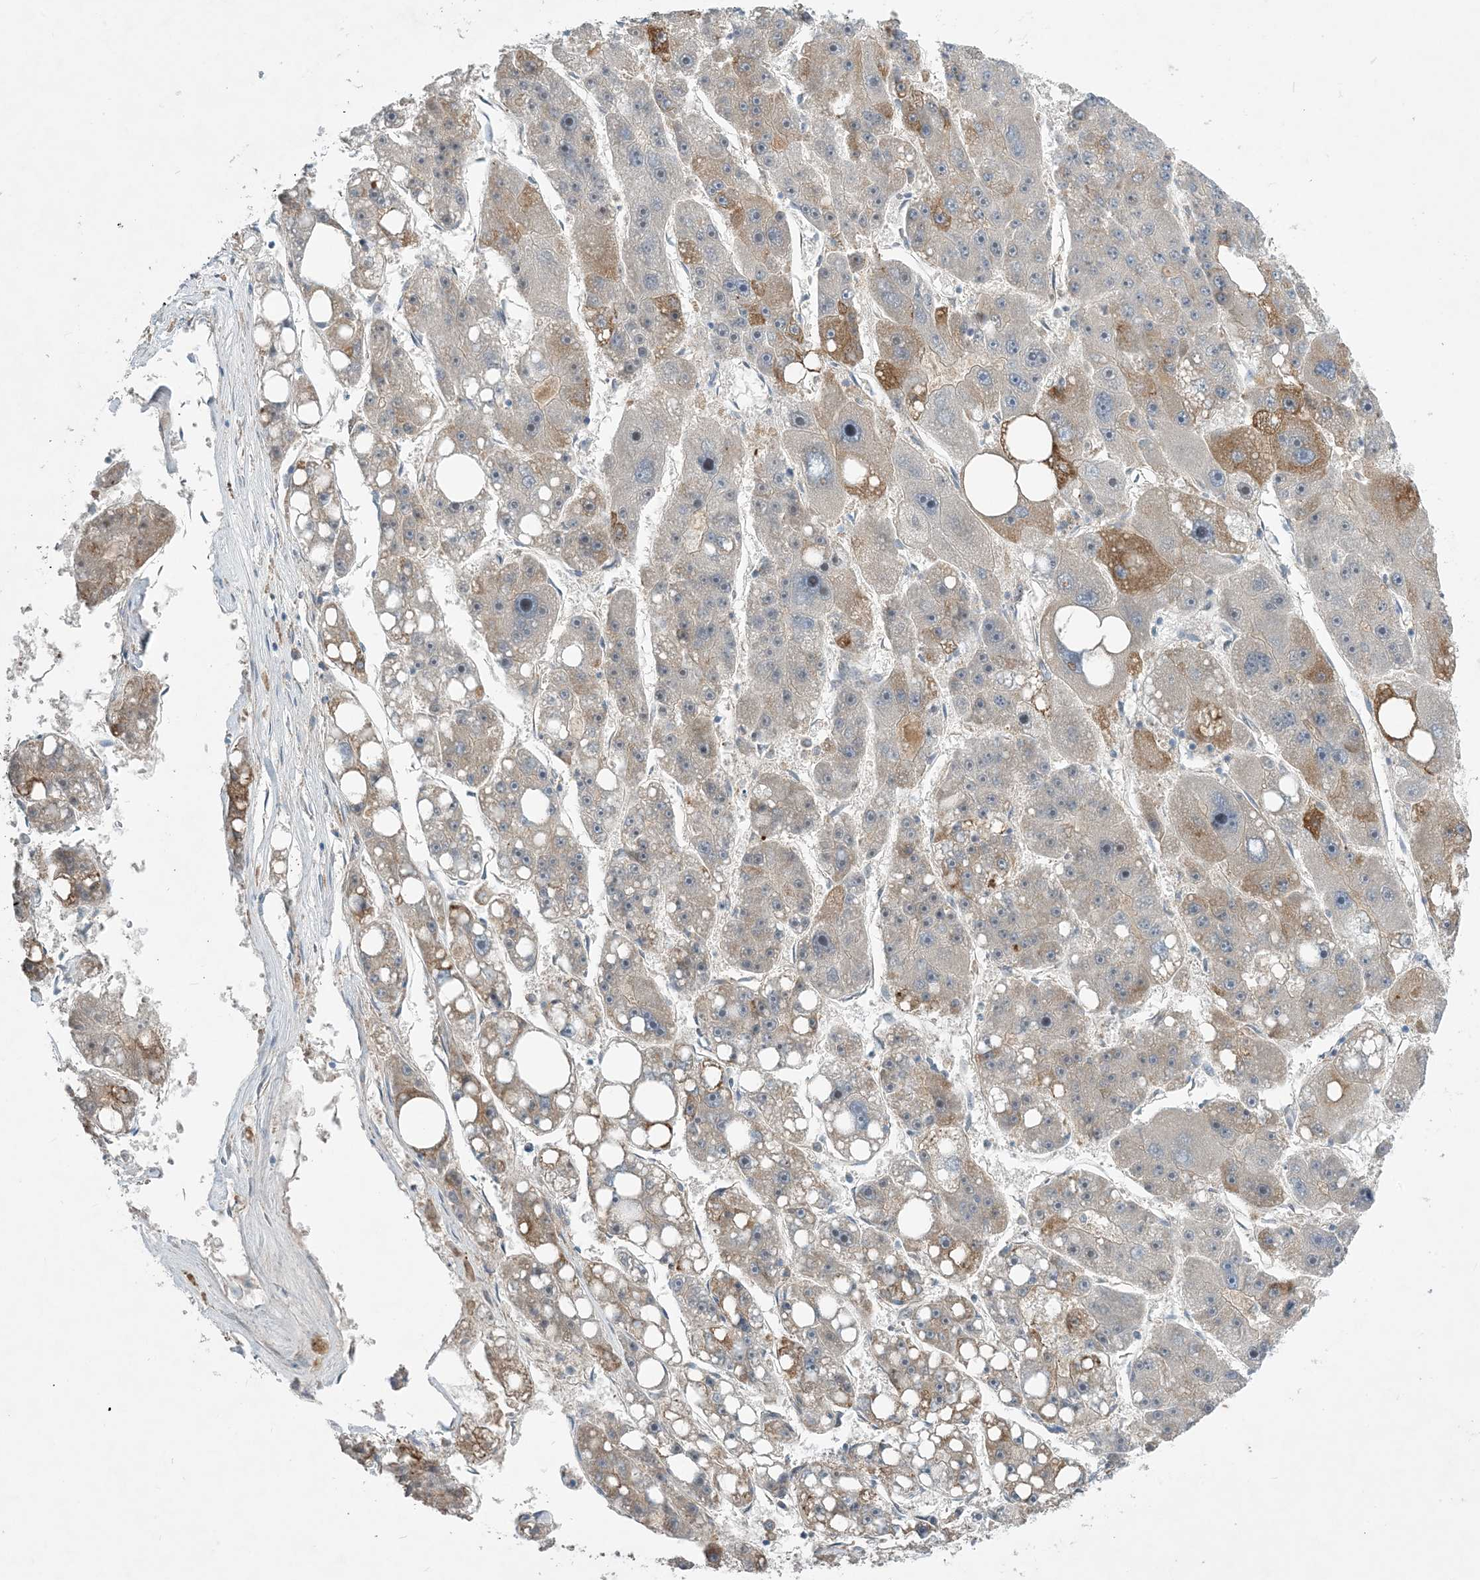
{"staining": {"intensity": "moderate", "quantity": "<25%", "location": "cytoplasmic/membranous"}, "tissue": "liver cancer", "cell_type": "Tumor cells", "image_type": "cancer", "snomed": [{"axis": "morphology", "description": "Carcinoma, Hepatocellular, NOS"}, {"axis": "topography", "description": "Liver"}], "caption": "Immunohistochemical staining of human liver cancer (hepatocellular carcinoma) exhibits low levels of moderate cytoplasmic/membranous expression in approximately <25% of tumor cells.", "gene": "PHOSPHO2", "patient": {"sex": "female", "age": 61}}